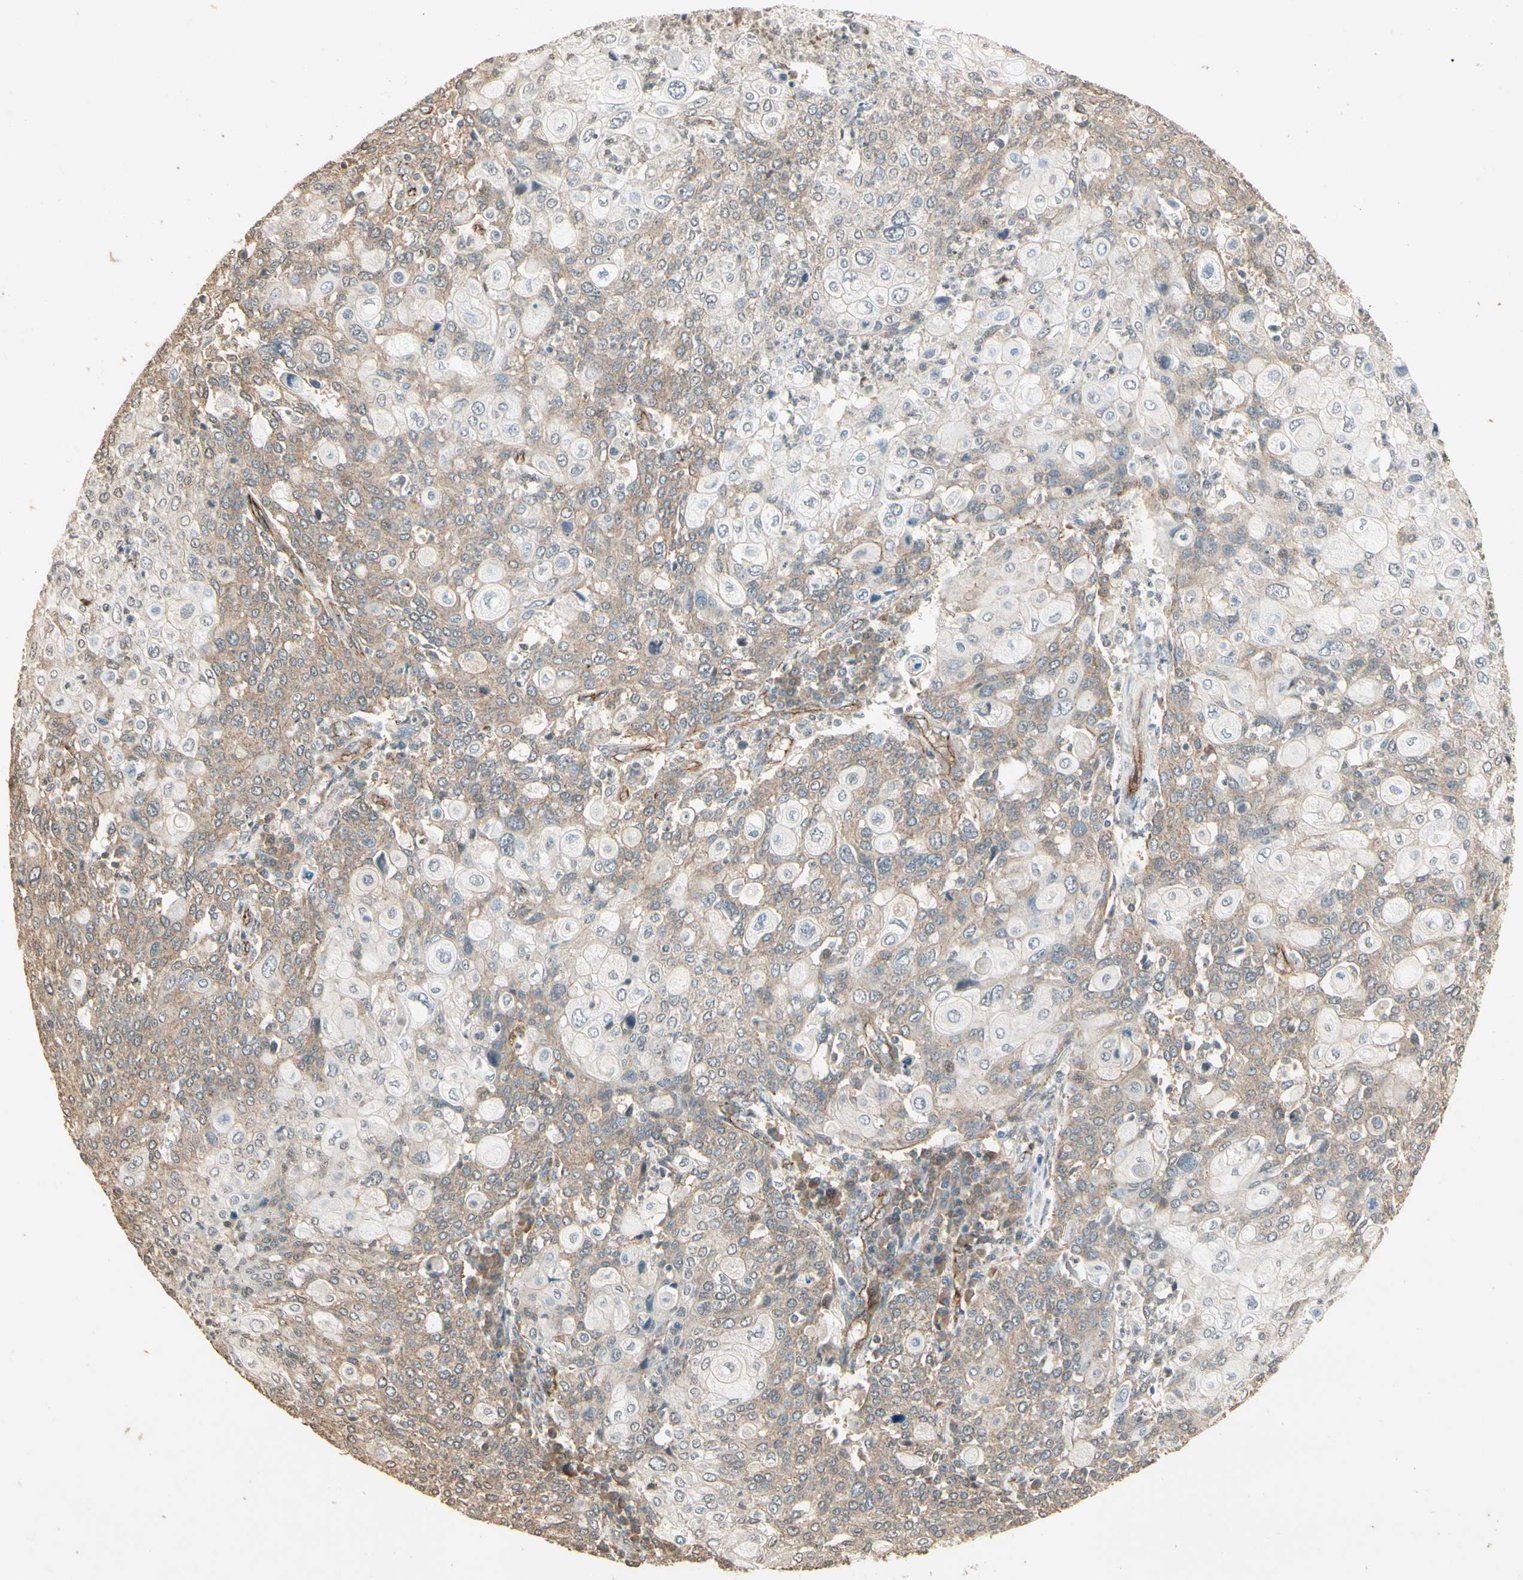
{"staining": {"intensity": "weak", "quantity": ">75%", "location": "cytoplasmic/membranous"}, "tissue": "cervical cancer", "cell_type": "Tumor cells", "image_type": "cancer", "snomed": [{"axis": "morphology", "description": "Squamous cell carcinoma, NOS"}, {"axis": "topography", "description": "Cervix"}], "caption": "This is an image of immunohistochemistry staining of cervical cancer, which shows weak positivity in the cytoplasmic/membranous of tumor cells.", "gene": "RNF180", "patient": {"sex": "female", "age": 40}}